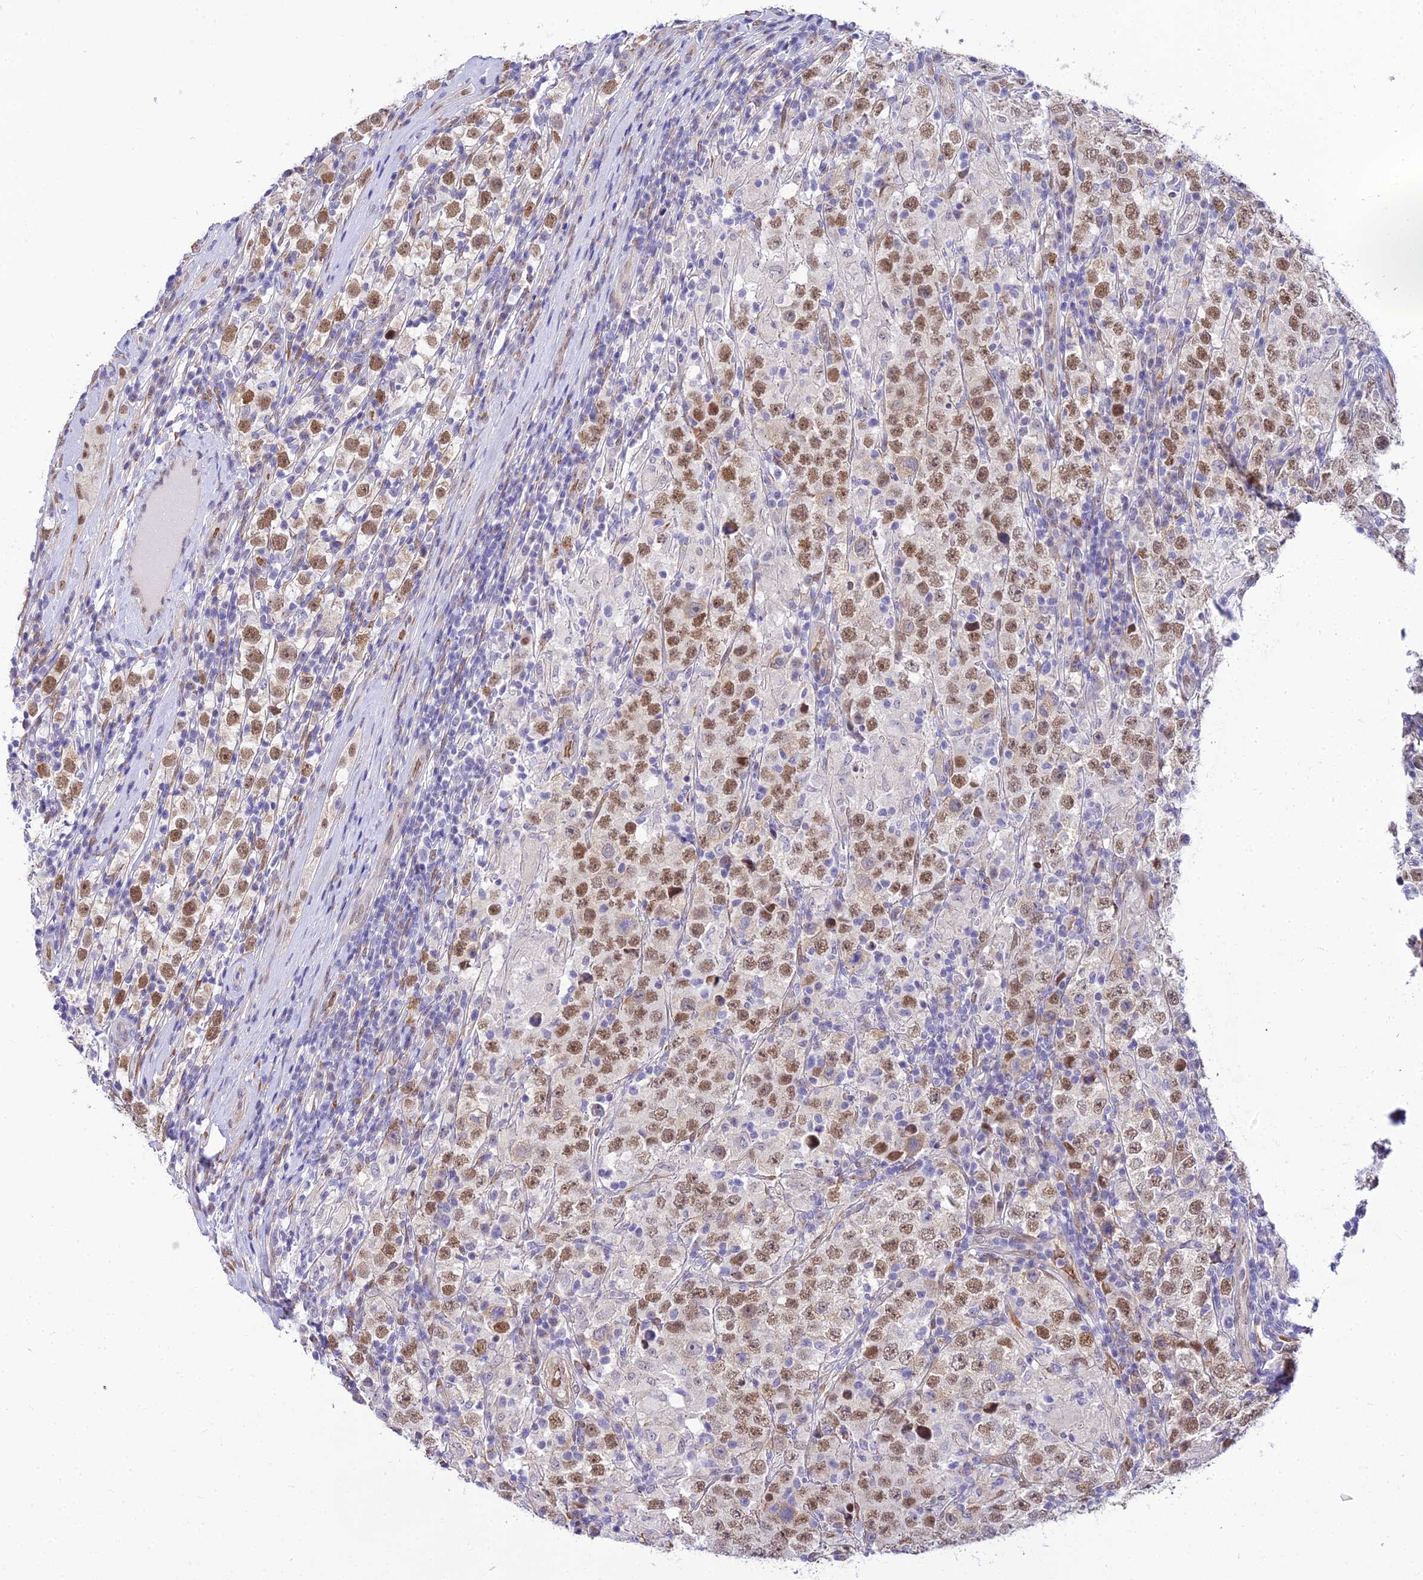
{"staining": {"intensity": "moderate", "quantity": ">75%", "location": "nuclear"}, "tissue": "testis cancer", "cell_type": "Tumor cells", "image_type": "cancer", "snomed": [{"axis": "morphology", "description": "Normal tissue, NOS"}, {"axis": "morphology", "description": "Urothelial carcinoma, High grade"}, {"axis": "morphology", "description": "Seminoma, NOS"}, {"axis": "morphology", "description": "Carcinoma, Embryonal, NOS"}, {"axis": "topography", "description": "Urinary bladder"}, {"axis": "topography", "description": "Testis"}], "caption": "Immunohistochemistry (IHC) histopathology image of neoplastic tissue: human testis cancer stained using immunohistochemistry (IHC) reveals medium levels of moderate protein expression localized specifically in the nuclear of tumor cells, appearing as a nuclear brown color.", "gene": "BCL9", "patient": {"sex": "male", "age": 41}}